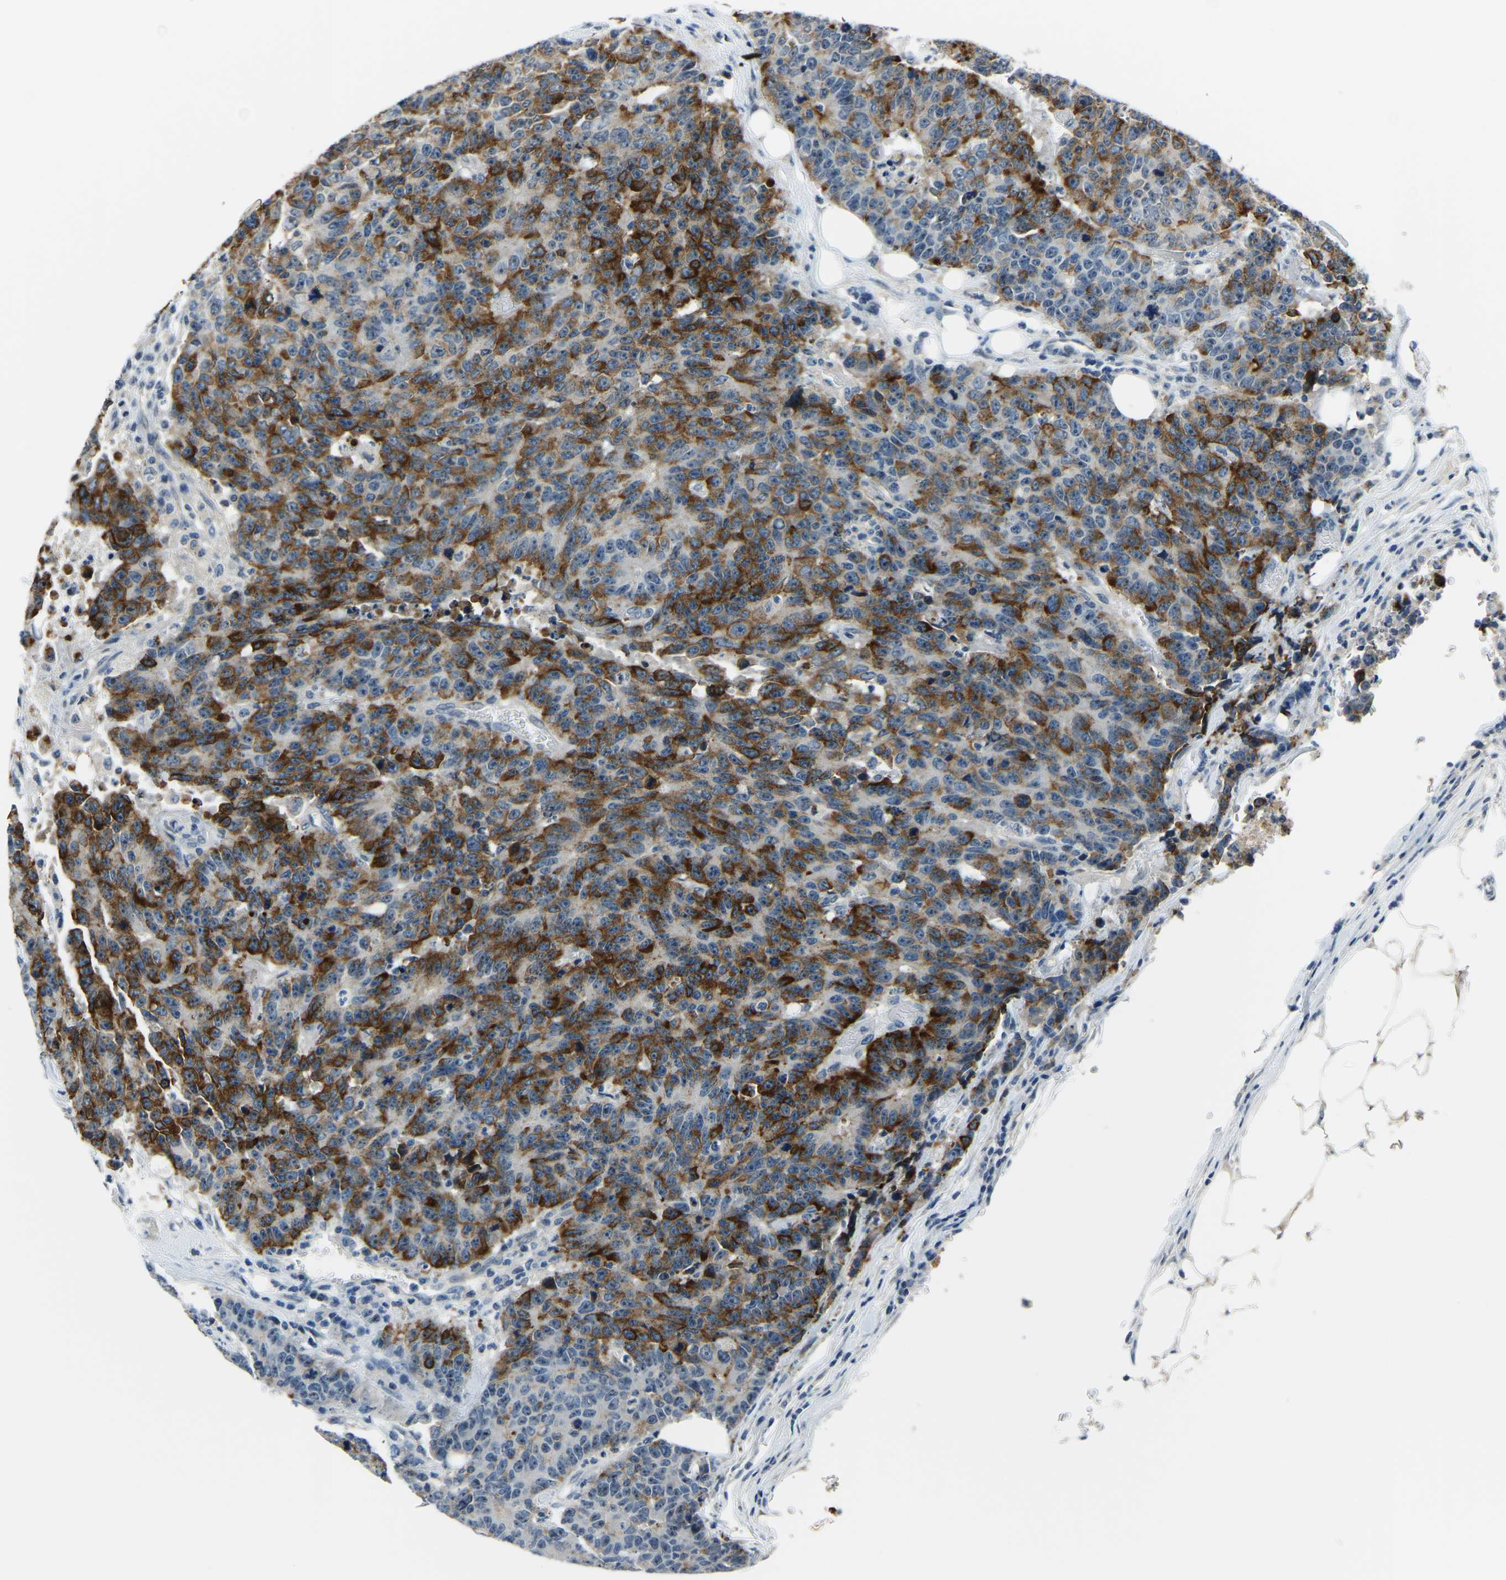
{"staining": {"intensity": "strong", "quantity": ">75%", "location": "cytoplasmic/membranous"}, "tissue": "colorectal cancer", "cell_type": "Tumor cells", "image_type": "cancer", "snomed": [{"axis": "morphology", "description": "Adenocarcinoma, NOS"}, {"axis": "topography", "description": "Colon"}], "caption": "Protein positivity by immunohistochemistry reveals strong cytoplasmic/membranous expression in approximately >75% of tumor cells in adenocarcinoma (colorectal).", "gene": "RRP1", "patient": {"sex": "female", "age": 86}}